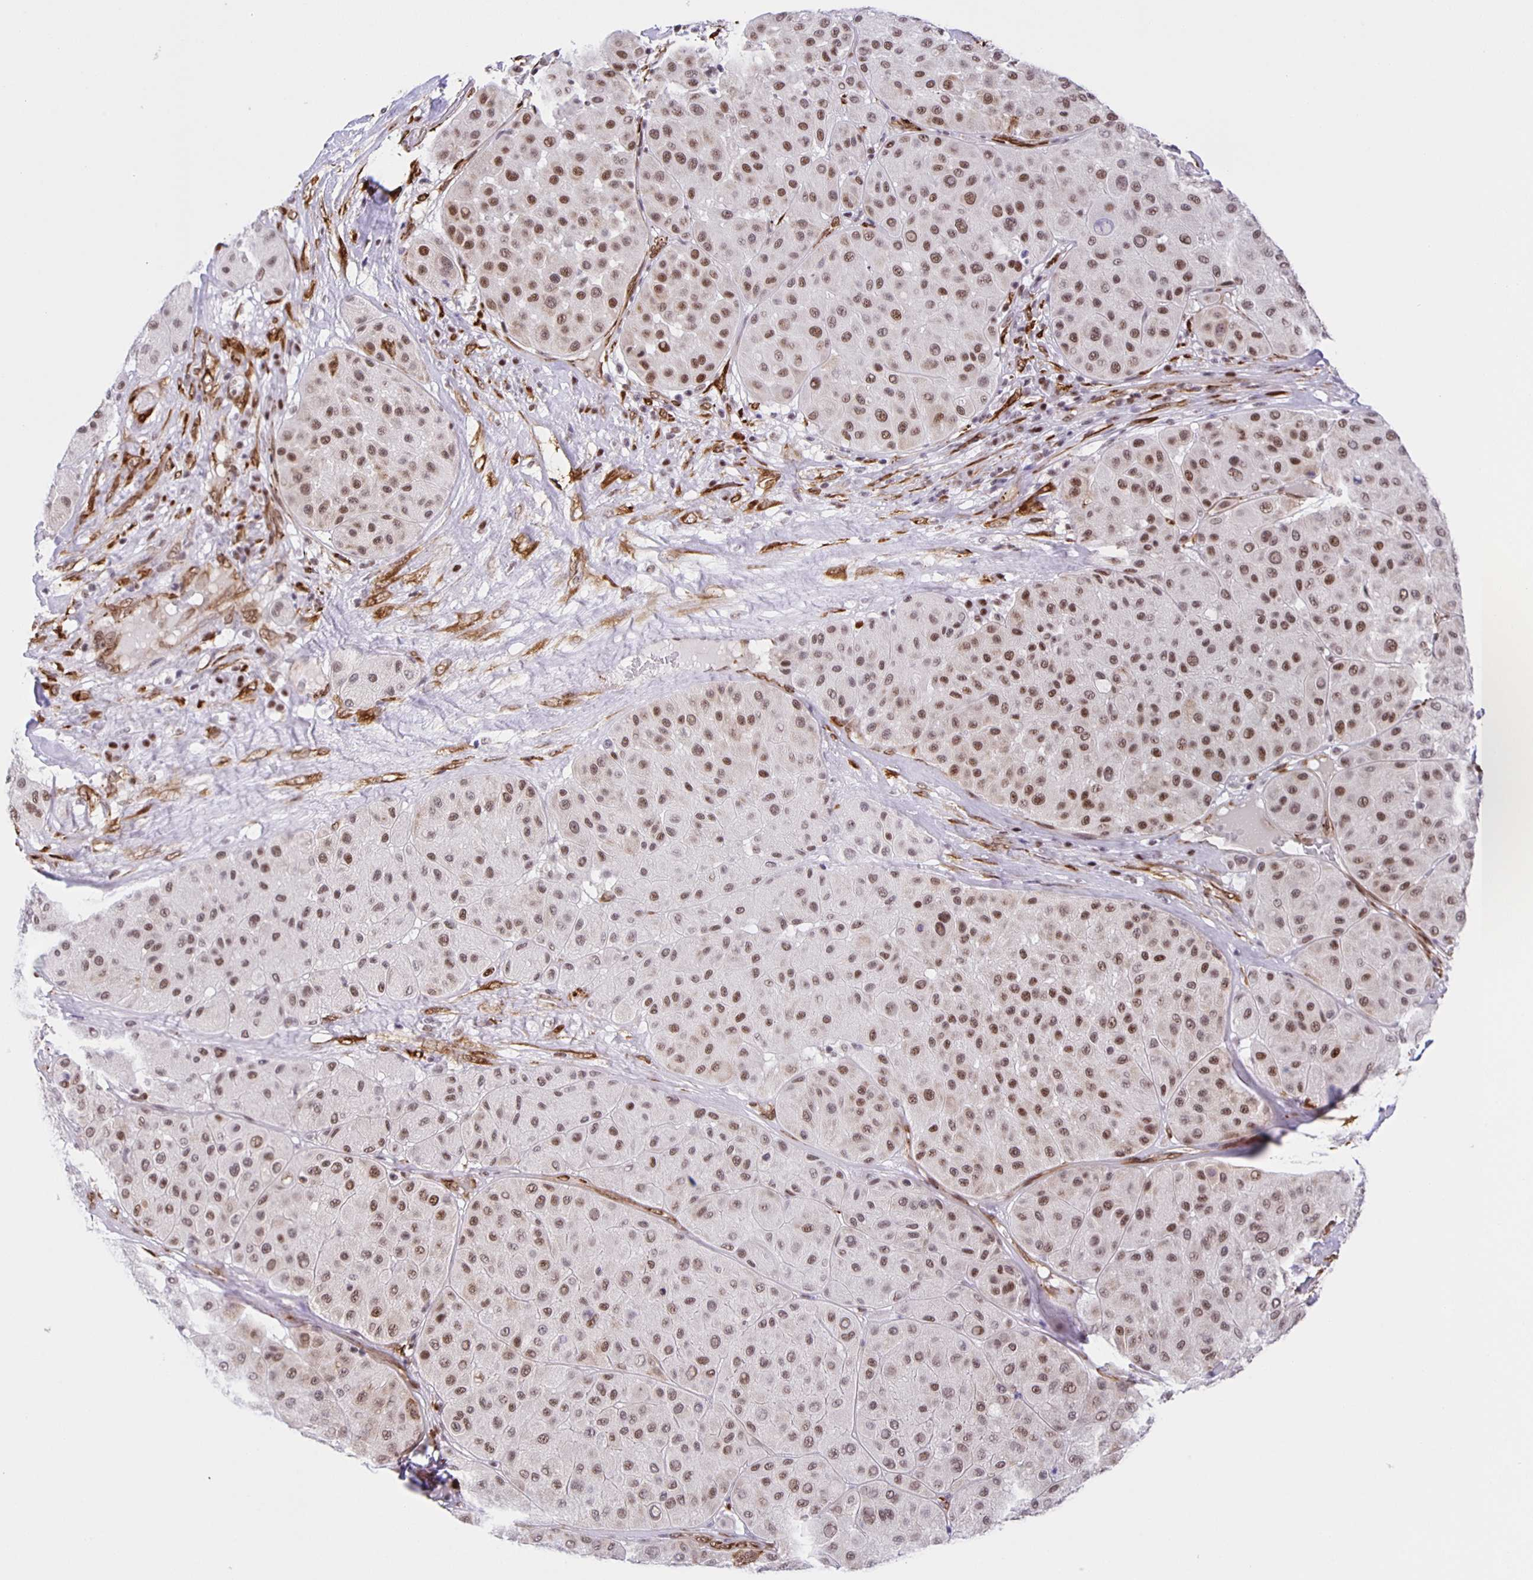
{"staining": {"intensity": "moderate", "quantity": ">75%", "location": "nuclear"}, "tissue": "melanoma", "cell_type": "Tumor cells", "image_type": "cancer", "snomed": [{"axis": "morphology", "description": "Malignant melanoma, Metastatic site"}, {"axis": "topography", "description": "Smooth muscle"}], "caption": "The histopathology image exhibits staining of melanoma, revealing moderate nuclear protein positivity (brown color) within tumor cells.", "gene": "ZRANB2", "patient": {"sex": "male", "age": 41}}